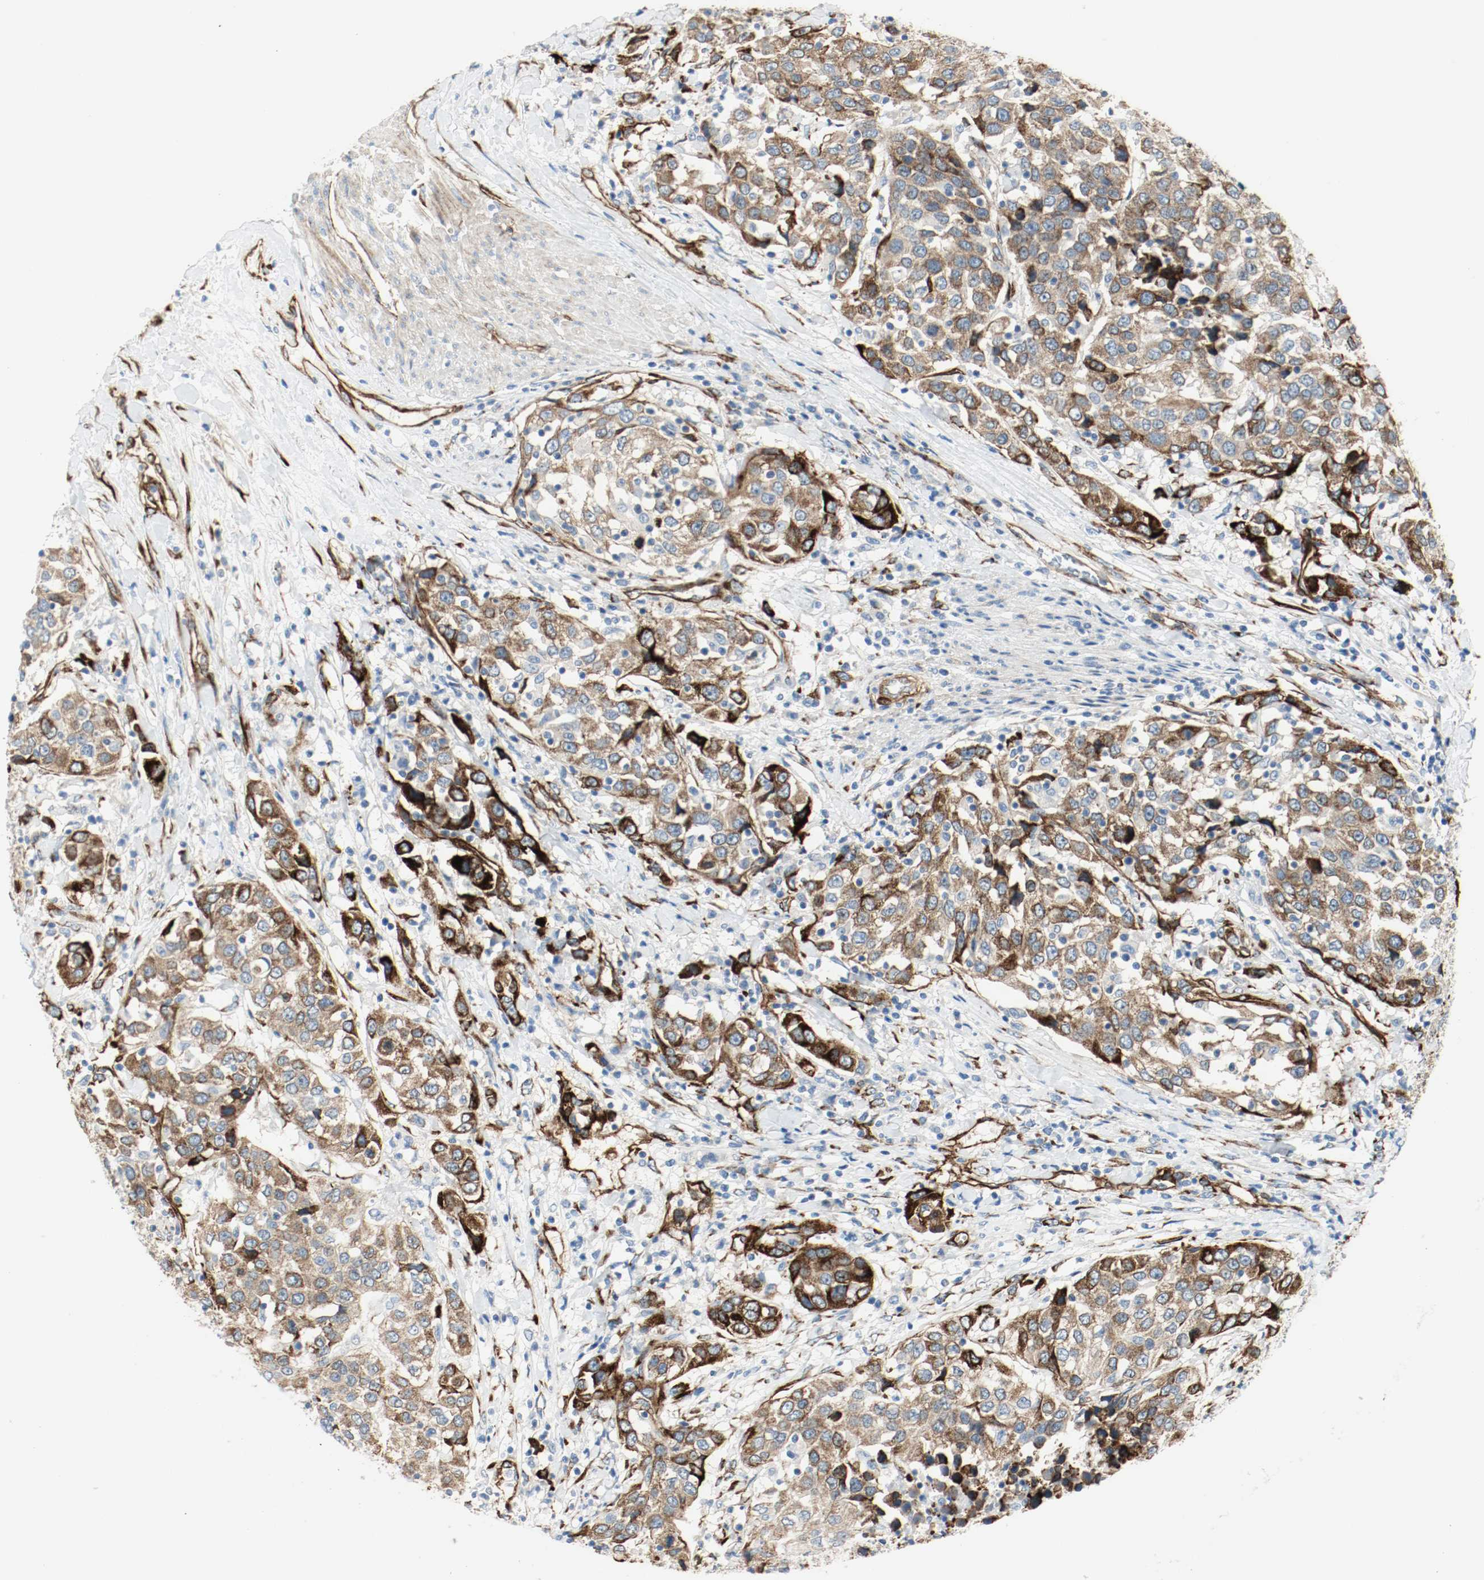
{"staining": {"intensity": "strong", "quantity": ">75%", "location": "cytoplasmic/membranous"}, "tissue": "urothelial cancer", "cell_type": "Tumor cells", "image_type": "cancer", "snomed": [{"axis": "morphology", "description": "Urothelial carcinoma, High grade"}, {"axis": "topography", "description": "Urinary bladder"}], "caption": "Protein staining displays strong cytoplasmic/membranous expression in approximately >75% of tumor cells in high-grade urothelial carcinoma.", "gene": "LAMB1", "patient": {"sex": "female", "age": 80}}